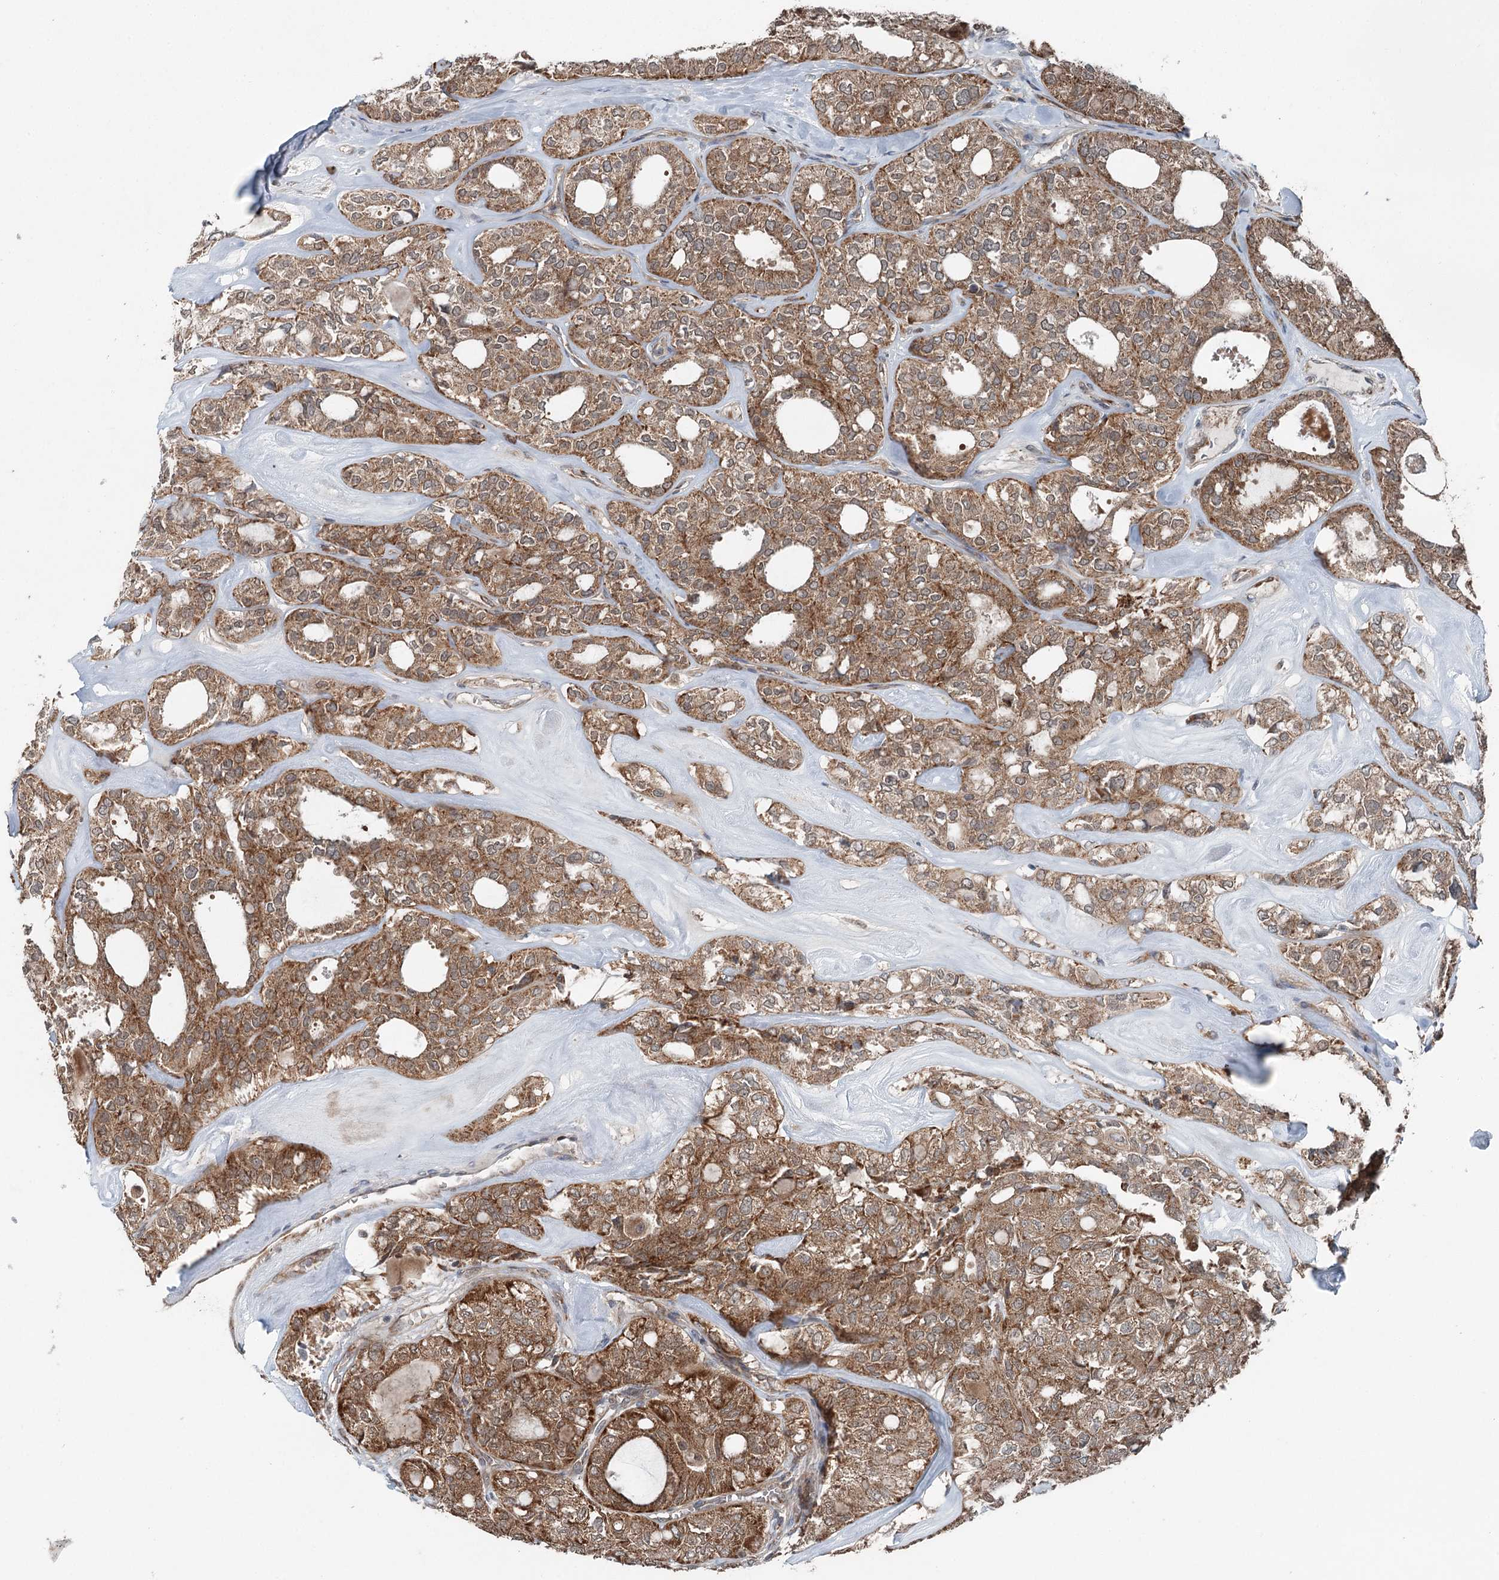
{"staining": {"intensity": "moderate", "quantity": ">75%", "location": "cytoplasmic/membranous"}, "tissue": "thyroid cancer", "cell_type": "Tumor cells", "image_type": "cancer", "snomed": [{"axis": "morphology", "description": "Follicular adenoma carcinoma, NOS"}, {"axis": "topography", "description": "Thyroid gland"}], "caption": "Tumor cells demonstrate medium levels of moderate cytoplasmic/membranous expression in approximately >75% of cells in human thyroid cancer.", "gene": "WAPL", "patient": {"sex": "male", "age": 75}}